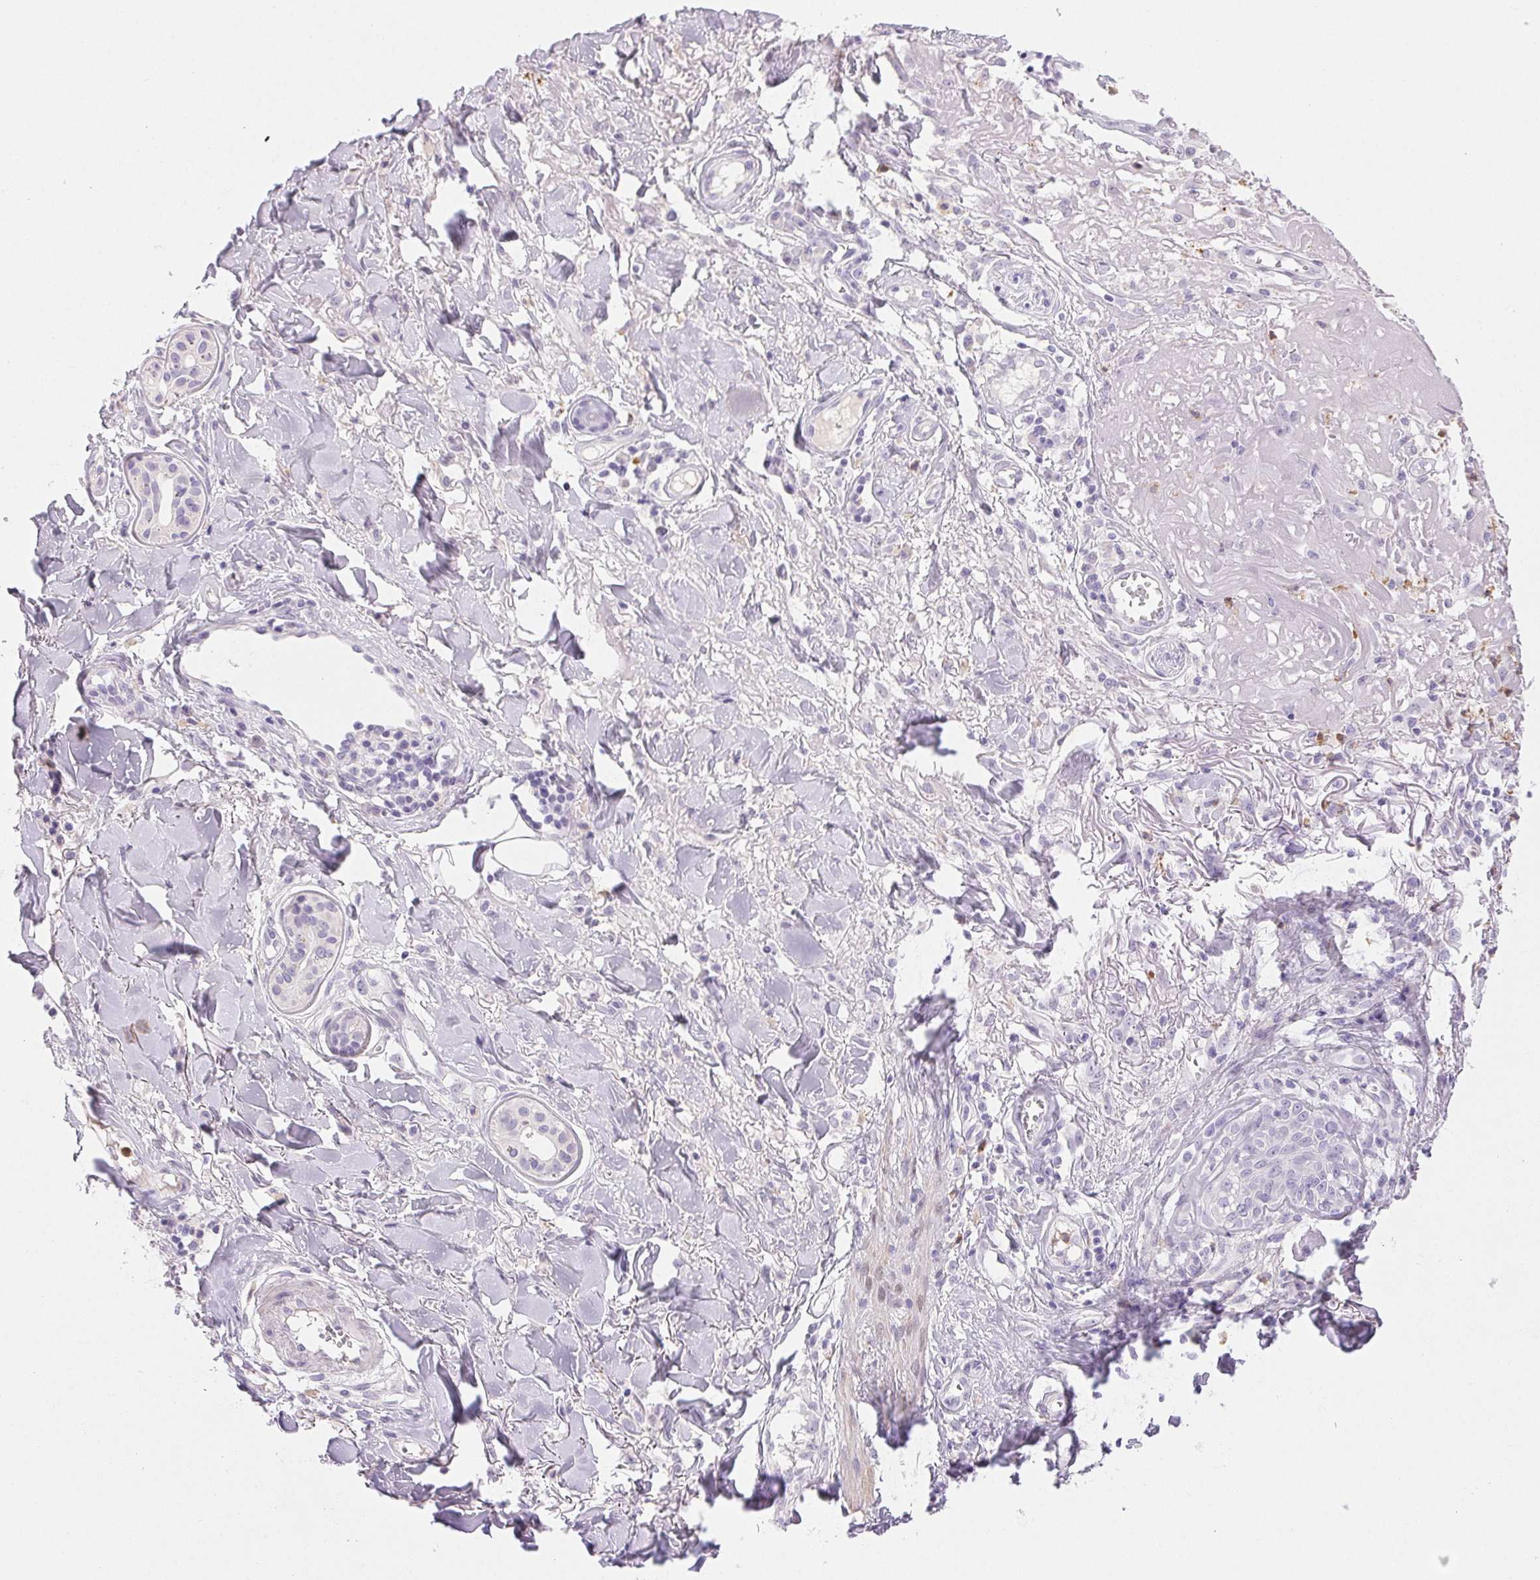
{"staining": {"intensity": "negative", "quantity": "none", "location": "none"}, "tissue": "skin cancer", "cell_type": "Tumor cells", "image_type": "cancer", "snomed": [{"axis": "morphology", "description": "Squamous cell carcinoma, NOS"}, {"axis": "topography", "description": "Skin"}], "caption": "Histopathology image shows no protein staining in tumor cells of skin squamous cell carcinoma tissue.", "gene": "EMX2", "patient": {"sex": "male", "age": 75}}